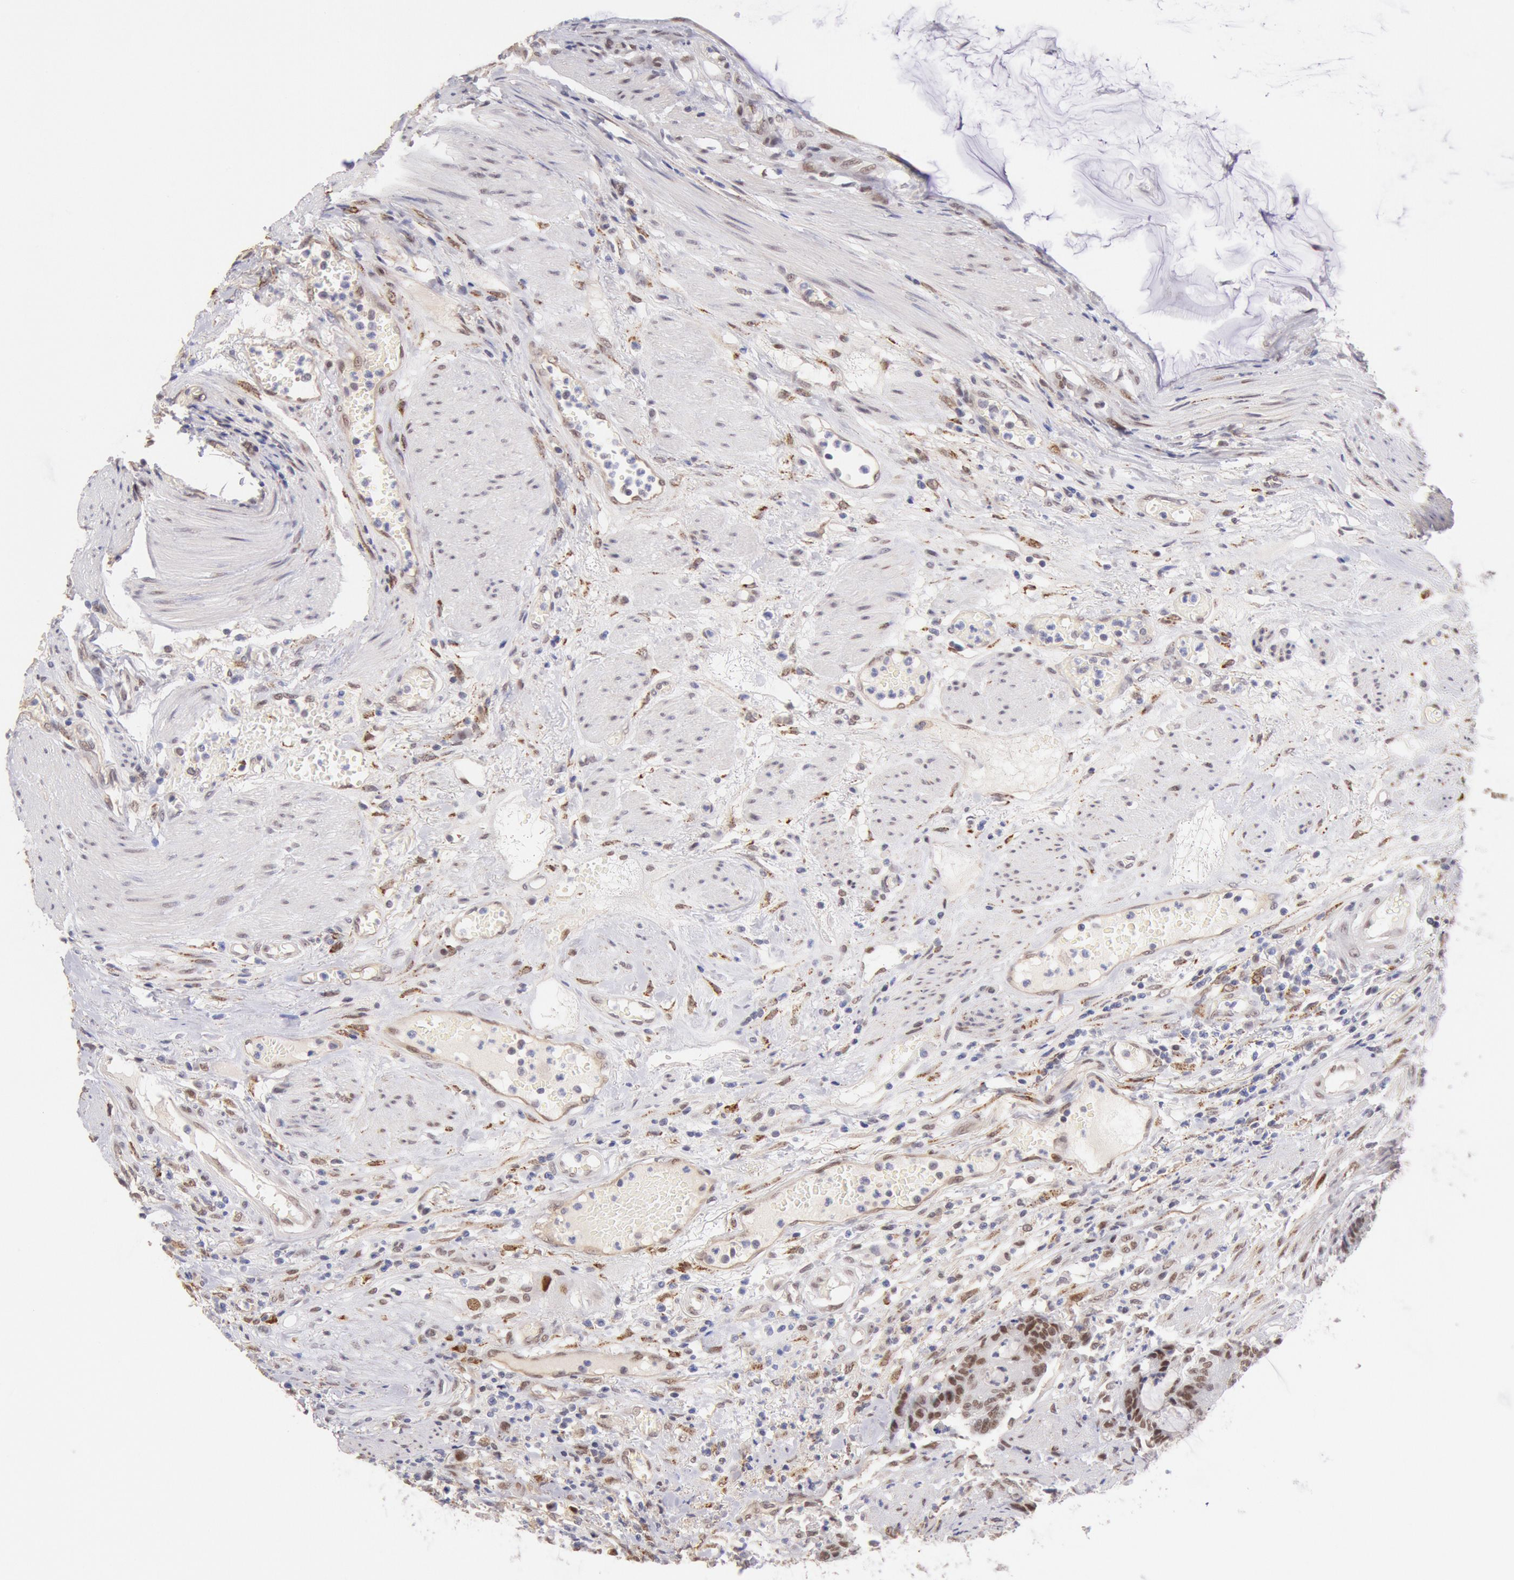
{"staining": {"intensity": "moderate", "quantity": "25%-75%", "location": "nuclear"}, "tissue": "colorectal cancer", "cell_type": "Tumor cells", "image_type": "cancer", "snomed": [{"axis": "morphology", "description": "Adenocarcinoma, NOS"}, {"axis": "topography", "description": "Colon"}], "caption": "Colorectal adenocarcinoma stained with a protein marker shows moderate staining in tumor cells.", "gene": "CDKN2B", "patient": {"sex": "female", "age": 84}}